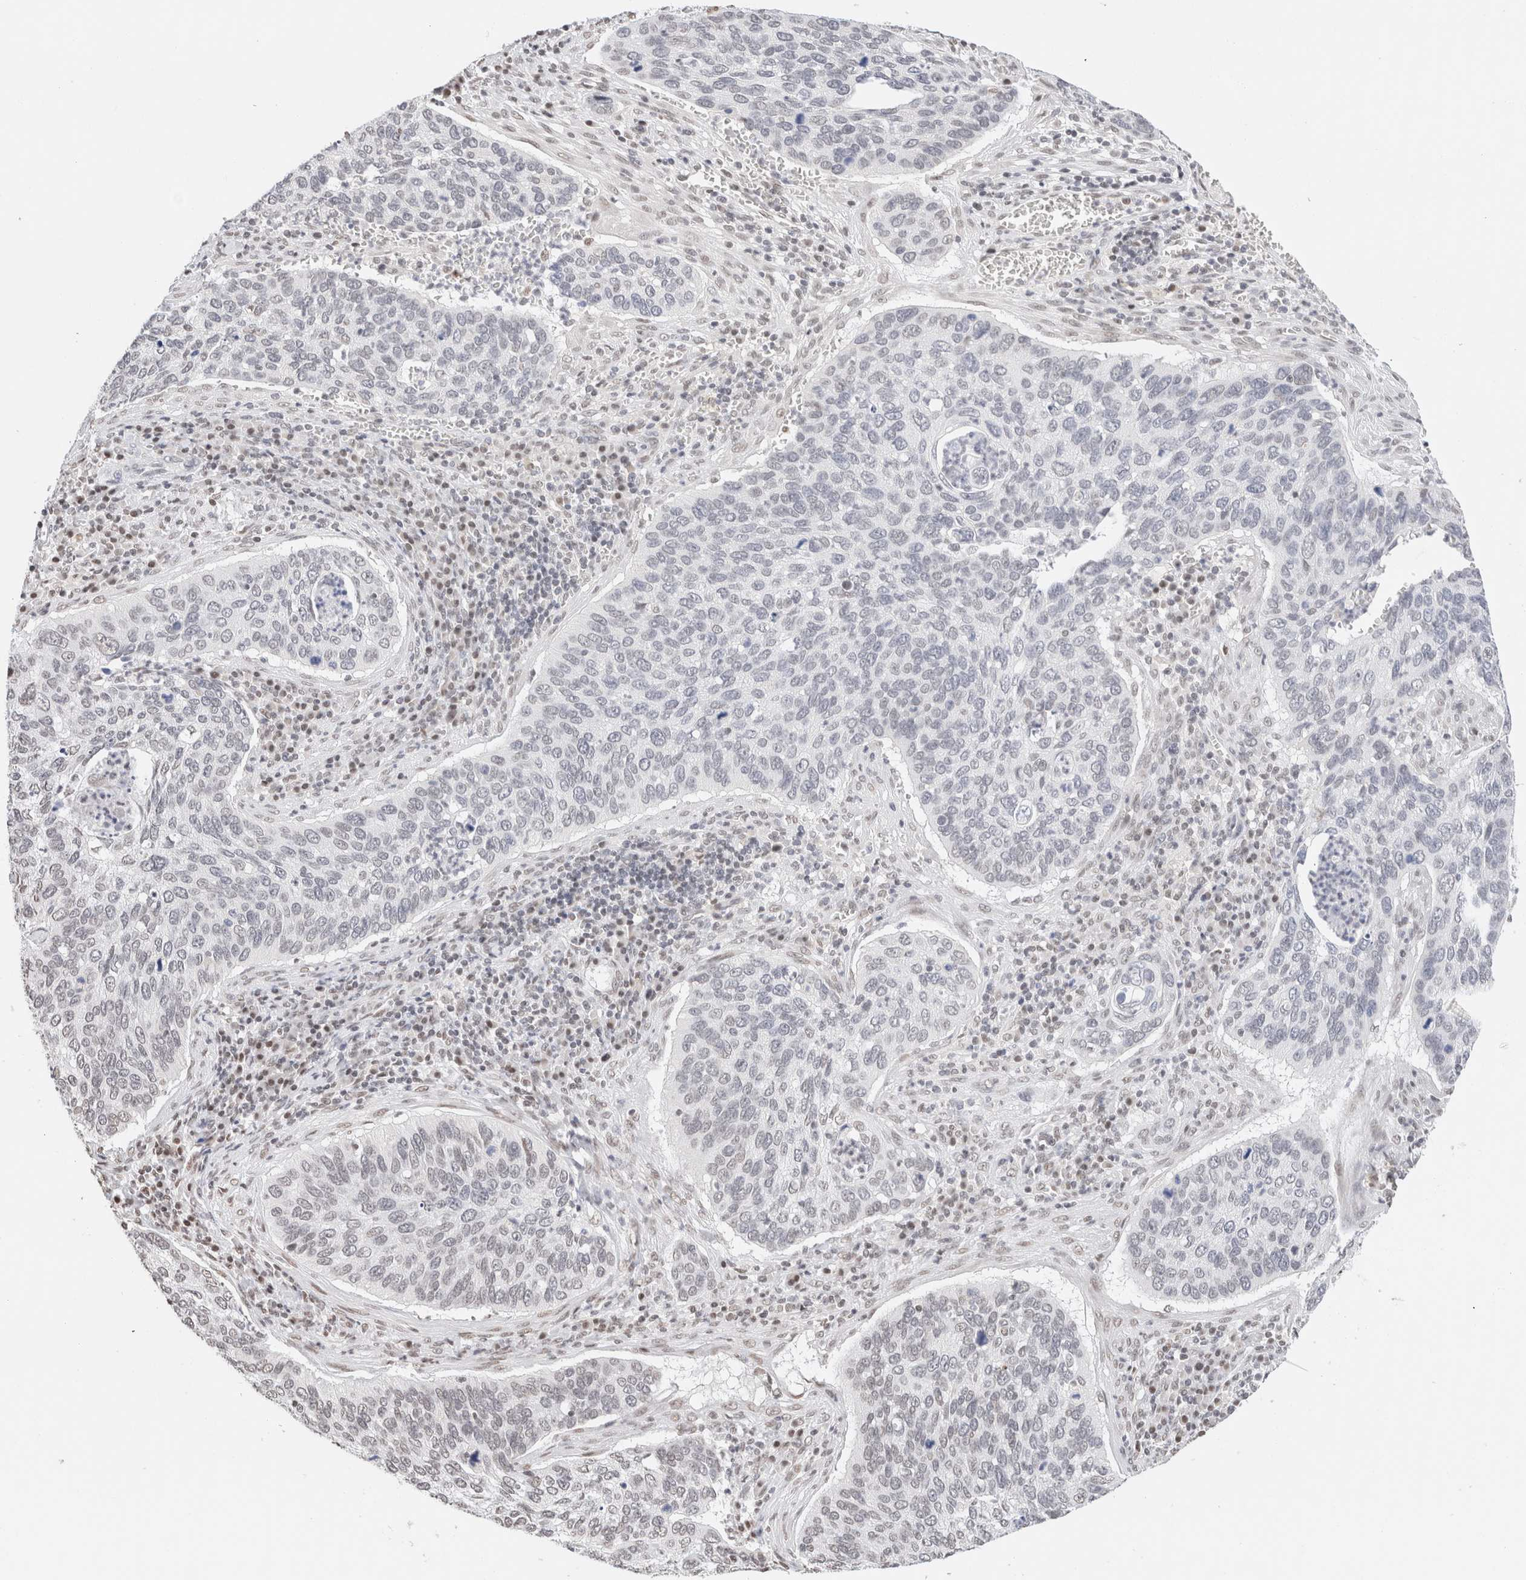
{"staining": {"intensity": "weak", "quantity": "25%-75%", "location": "nuclear"}, "tissue": "cervical cancer", "cell_type": "Tumor cells", "image_type": "cancer", "snomed": [{"axis": "morphology", "description": "Squamous cell carcinoma, NOS"}, {"axis": "topography", "description": "Cervix"}], "caption": "Immunohistochemistry histopathology image of cervical squamous cell carcinoma stained for a protein (brown), which displays low levels of weak nuclear staining in about 25%-75% of tumor cells.", "gene": "SUPT3H", "patient": {"sex": "female", "age": 53}}